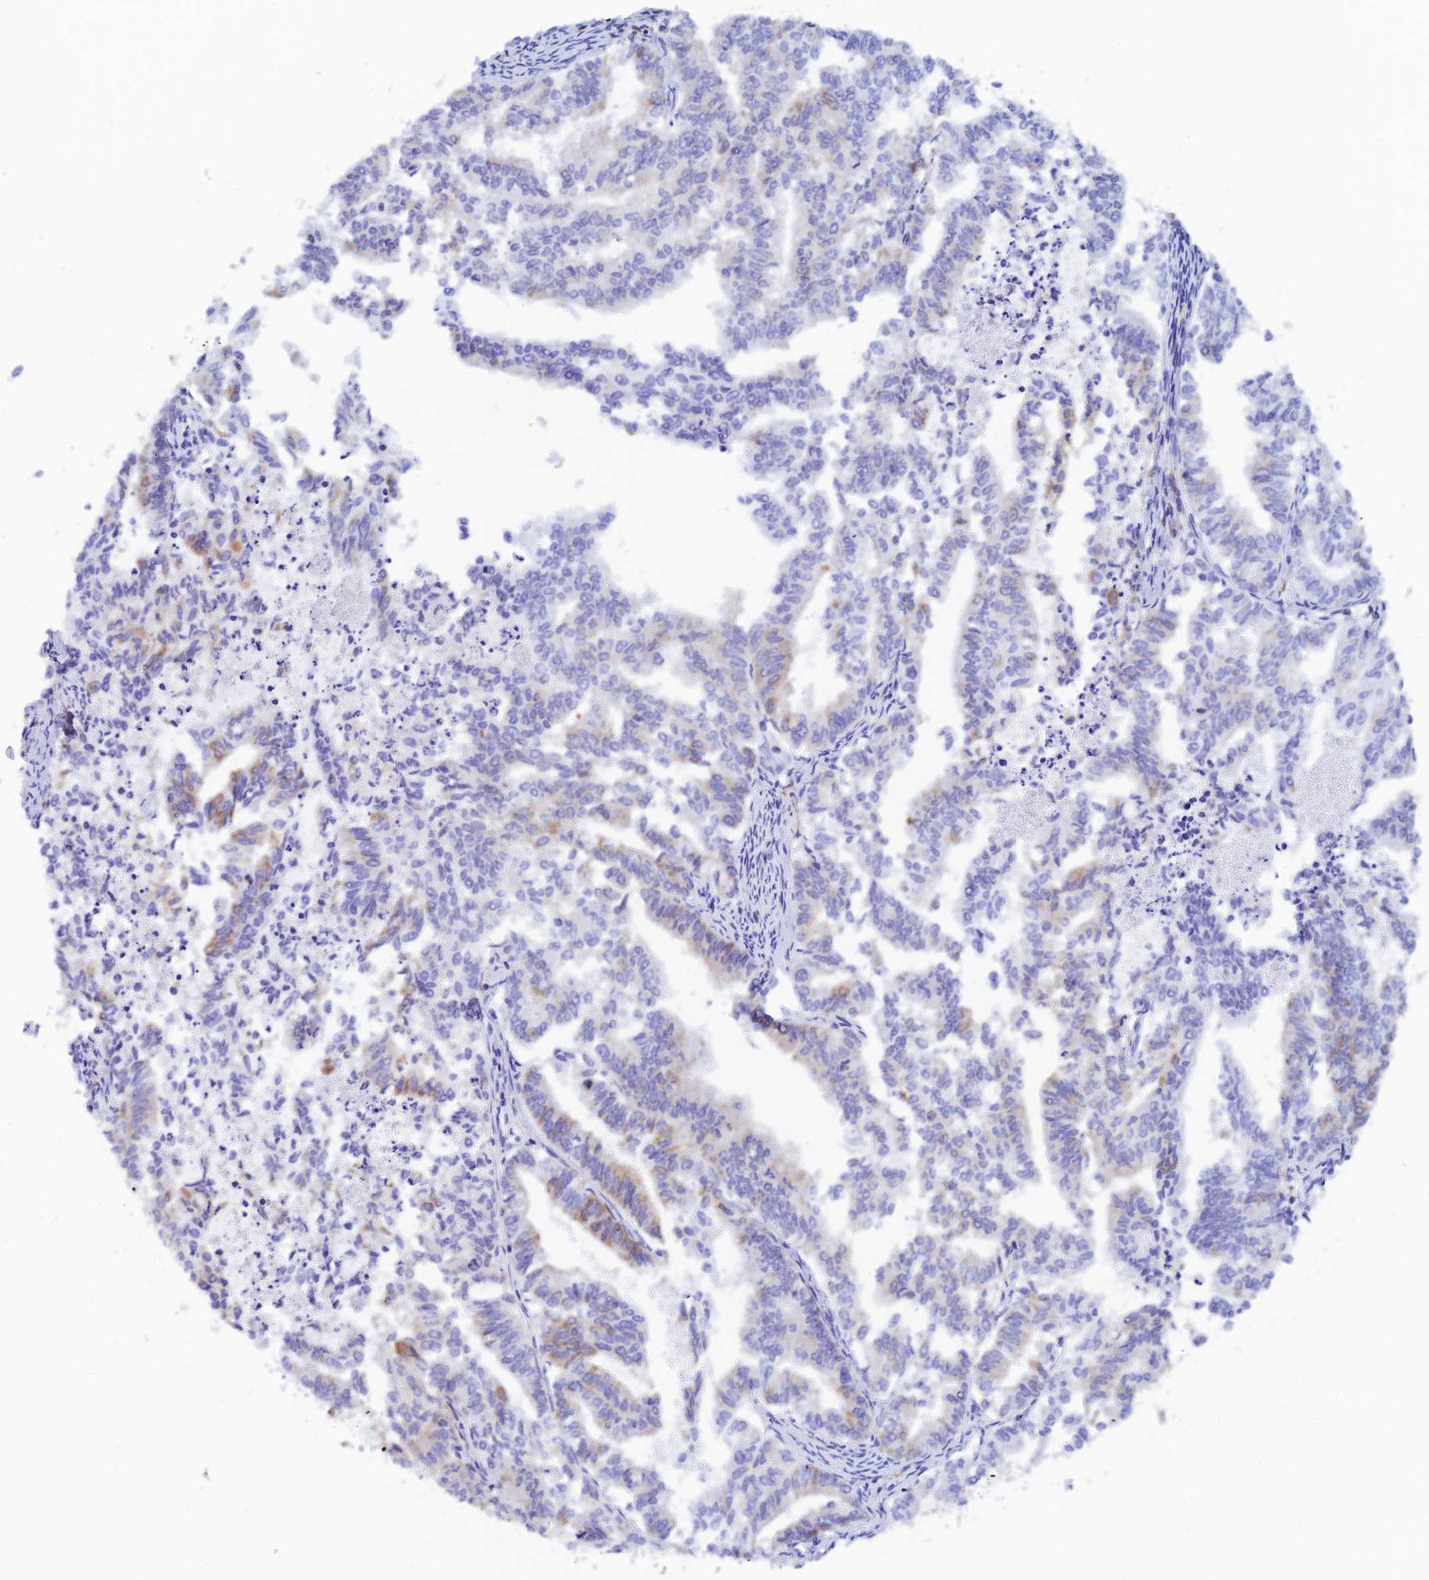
{"staining": {"intensity": "weak", "quantity": "<25%", "location": "cytoplasmic/membranous"}, "tissue": "endometrial cancer", "cell_type": "Tumor cells", "image_type": "cancer", "snomed": [{"axis": "morphology", "description": "Adenocarcinoma, NOS"}, {"axis": "topography", "description": "Endometrium"}], "caption": "Immunohistochemistry (IHC) of human endometrial cancer (adenocarcinoma) shows no positivity in tumor cells.", "gene": "DCTN2", "patient": {"sex": "female", "age": 79}}